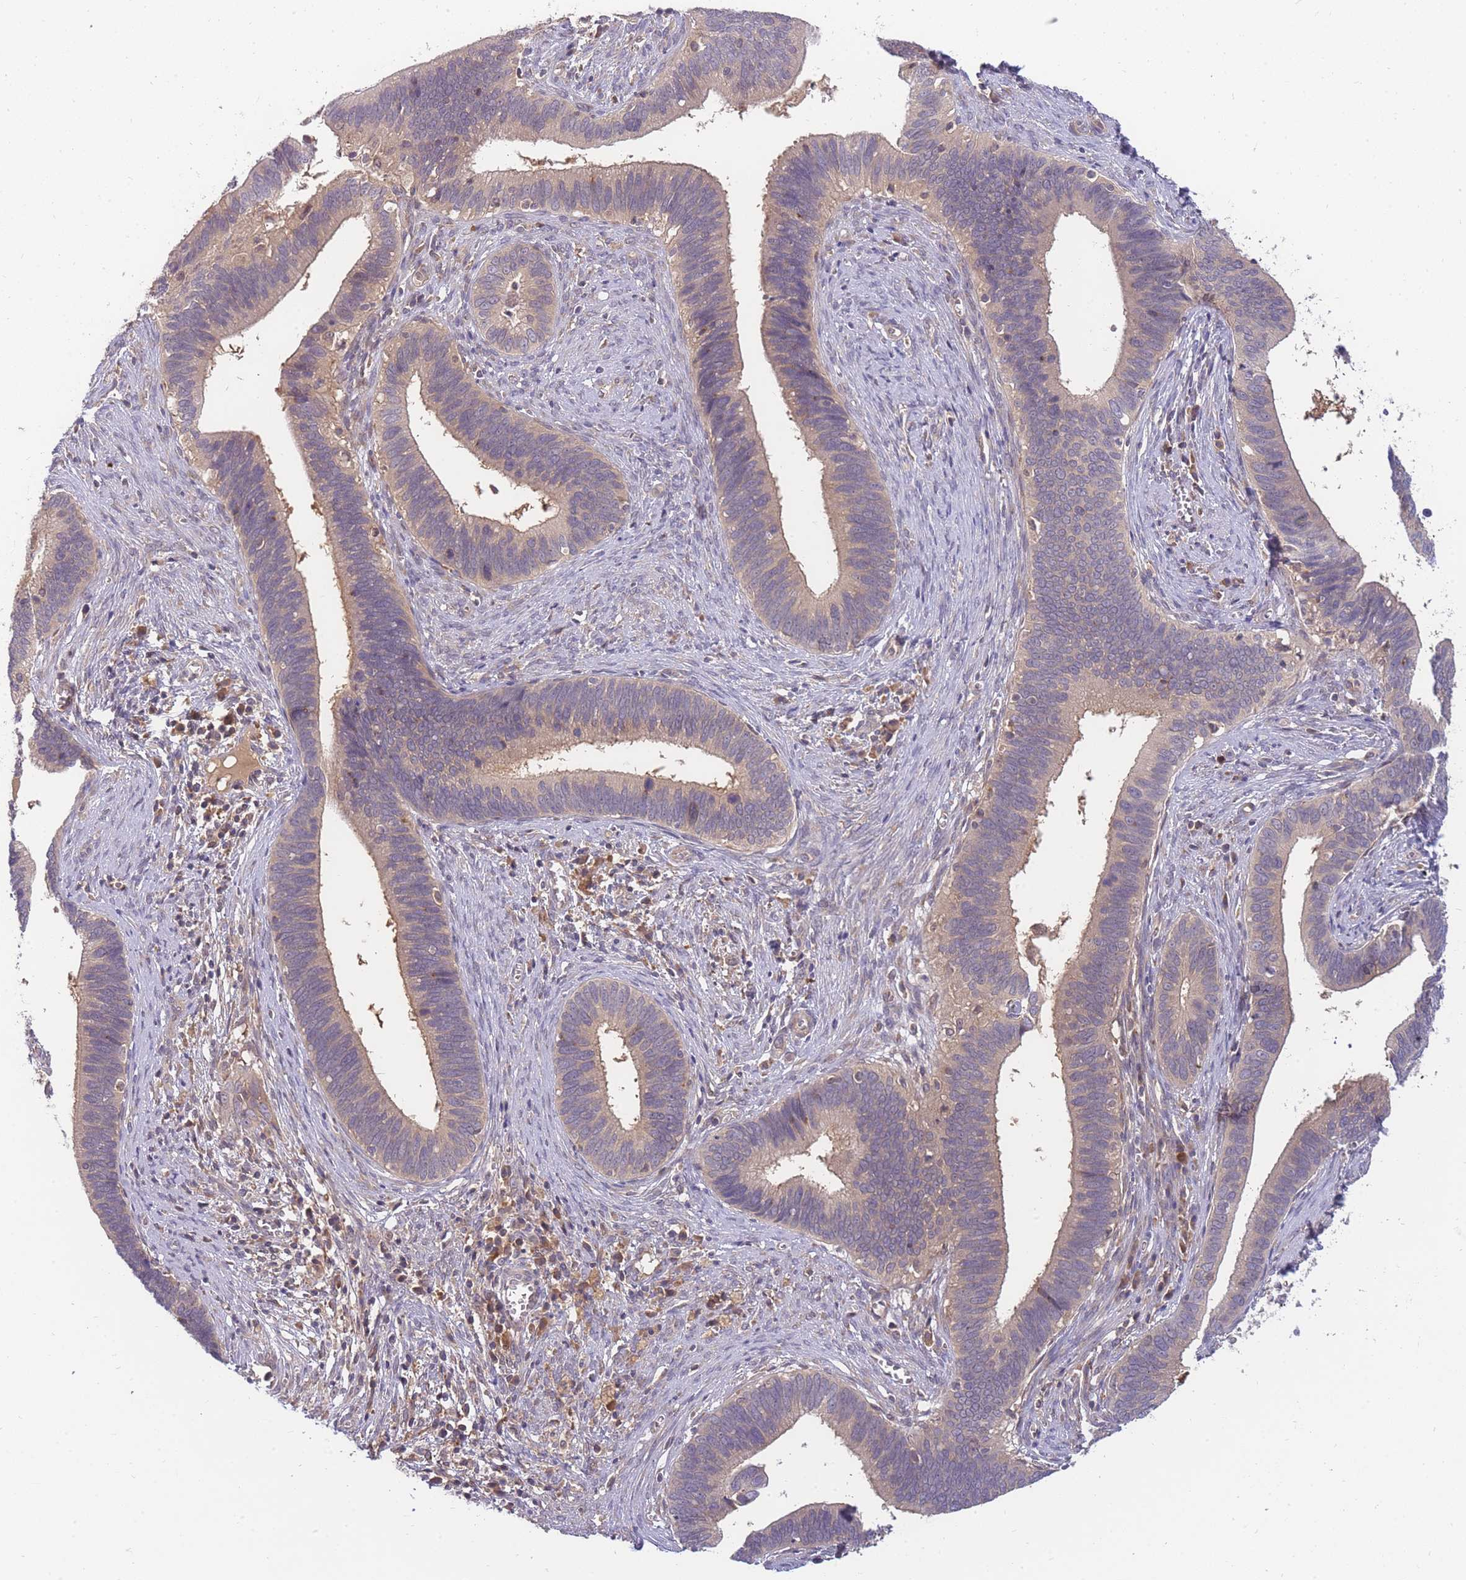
{"staining": {"intensity": "weak", "quantity": "<25%", "location": "cytoplasmic/membranous"}, "tissue": "cervical cancer", "cell_type": "Tumor cells", "image_type": "cancer", "snomed": [{"axis": "morphology", "description": "Adenocarcinoma, NOS"}, {"axis": "topography", "description": "Cervix"}], "caption": "DAB immunohistochemical staining of cervical cancer (adenocarcinoma) exhibits no significant positivity in tumor cells.", "gene": "ZNF577", "patient": {"sex": "female", "age": 42}}